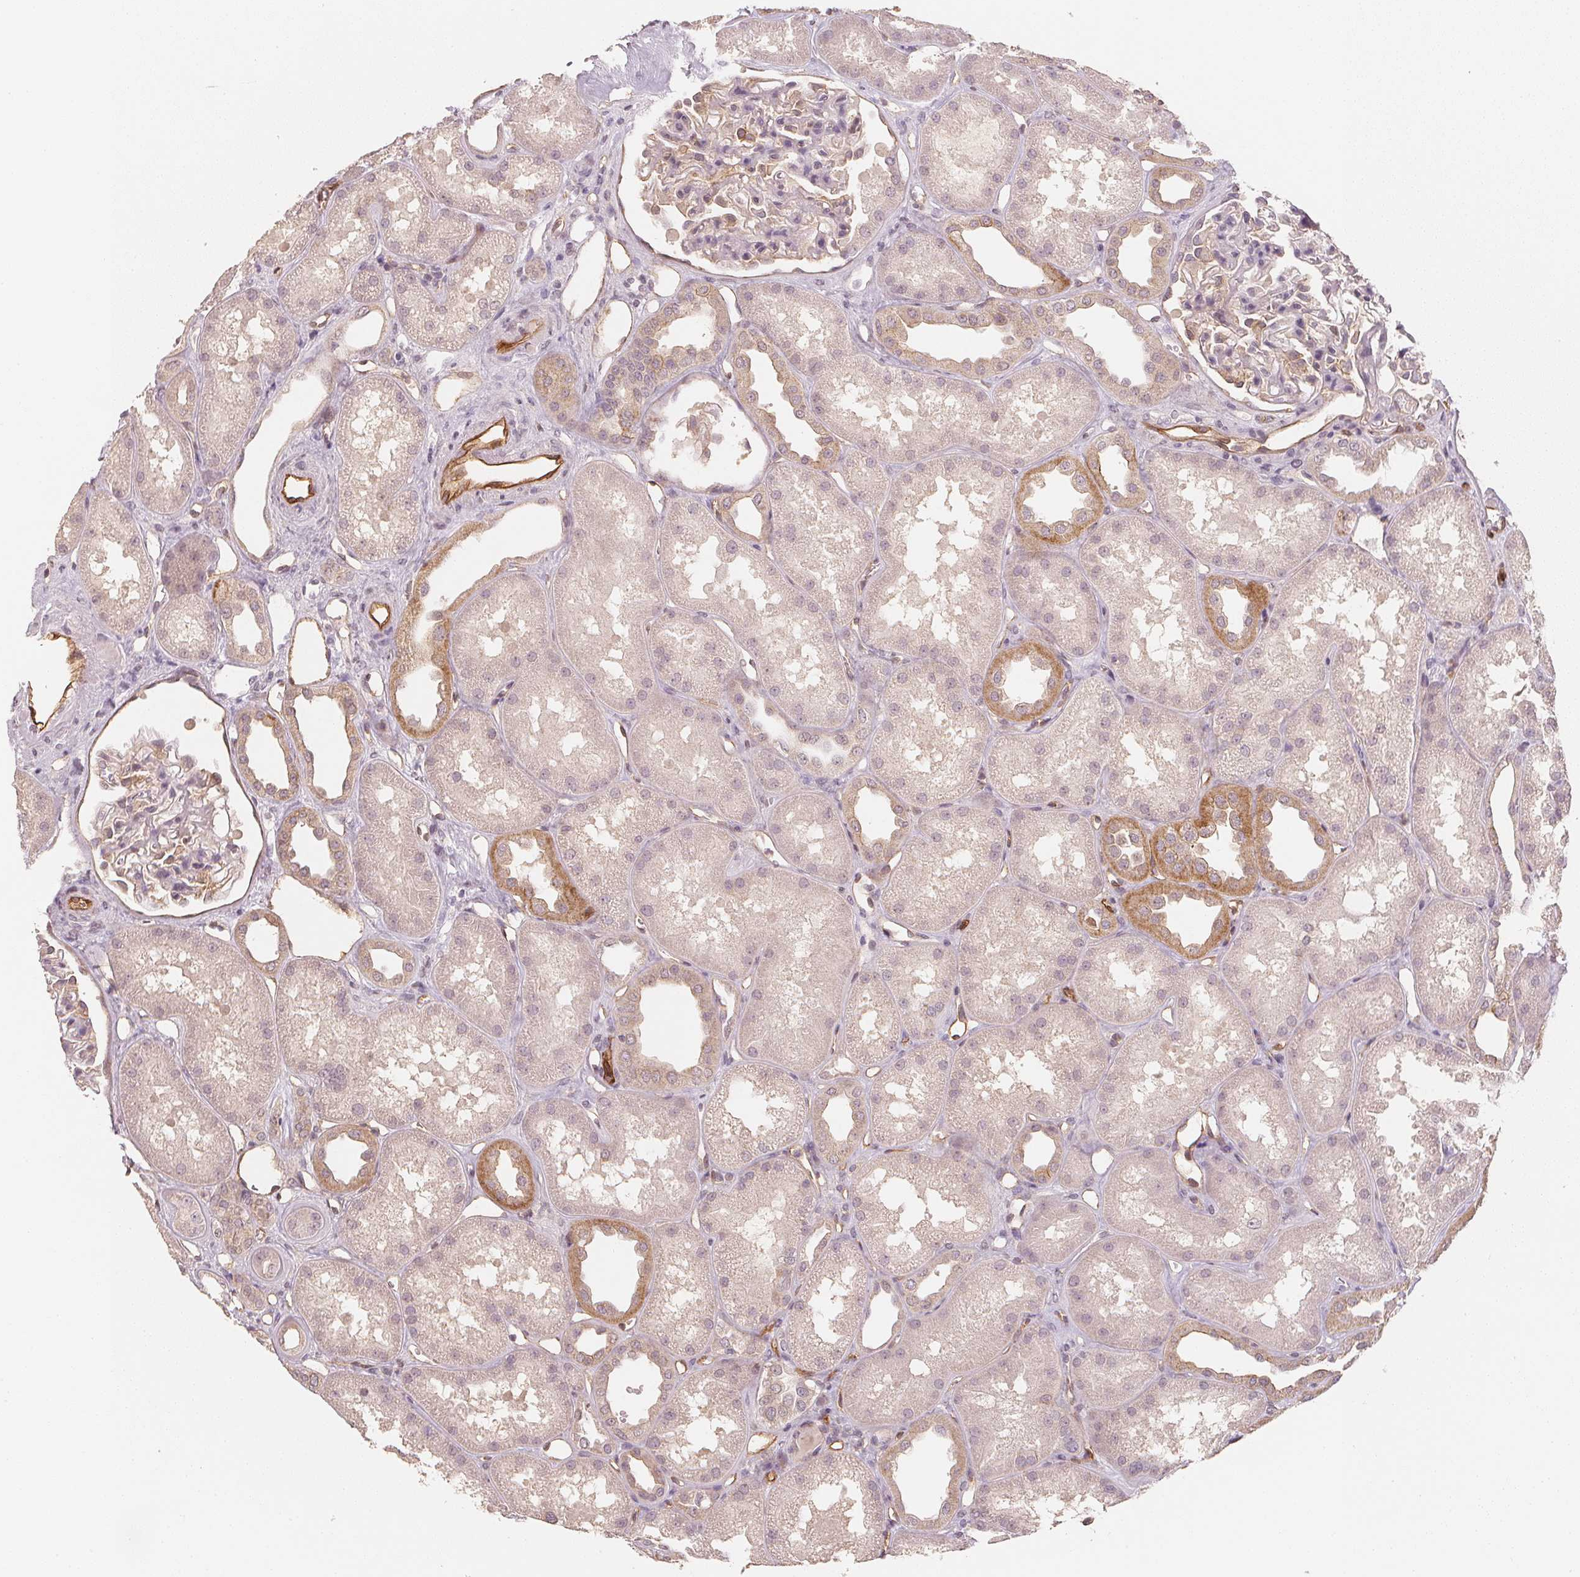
{"staining": {"intensity": "negative", "quantity": "none", "location": "none"}, "tissue": "kidney", "cell_type": "Cells in glomeruli", "image_type": "normal", "snomed": [{"axis": "morphology", "description": "Normal tissue, NOS"}, {"axis": "topography", "description": "Kidney"}], "caption": "High power microscopy image of an immunohistochemistry photomicrograph of benign kidney, revealing no significant positivity in cells in glomeruli. (DAB (3,3'-diaminobenzidine) IHC visualized using brightfield microscopy, high magnification).", "gene": "CIB1", "patient": {"sex": "male", "age": 61}}